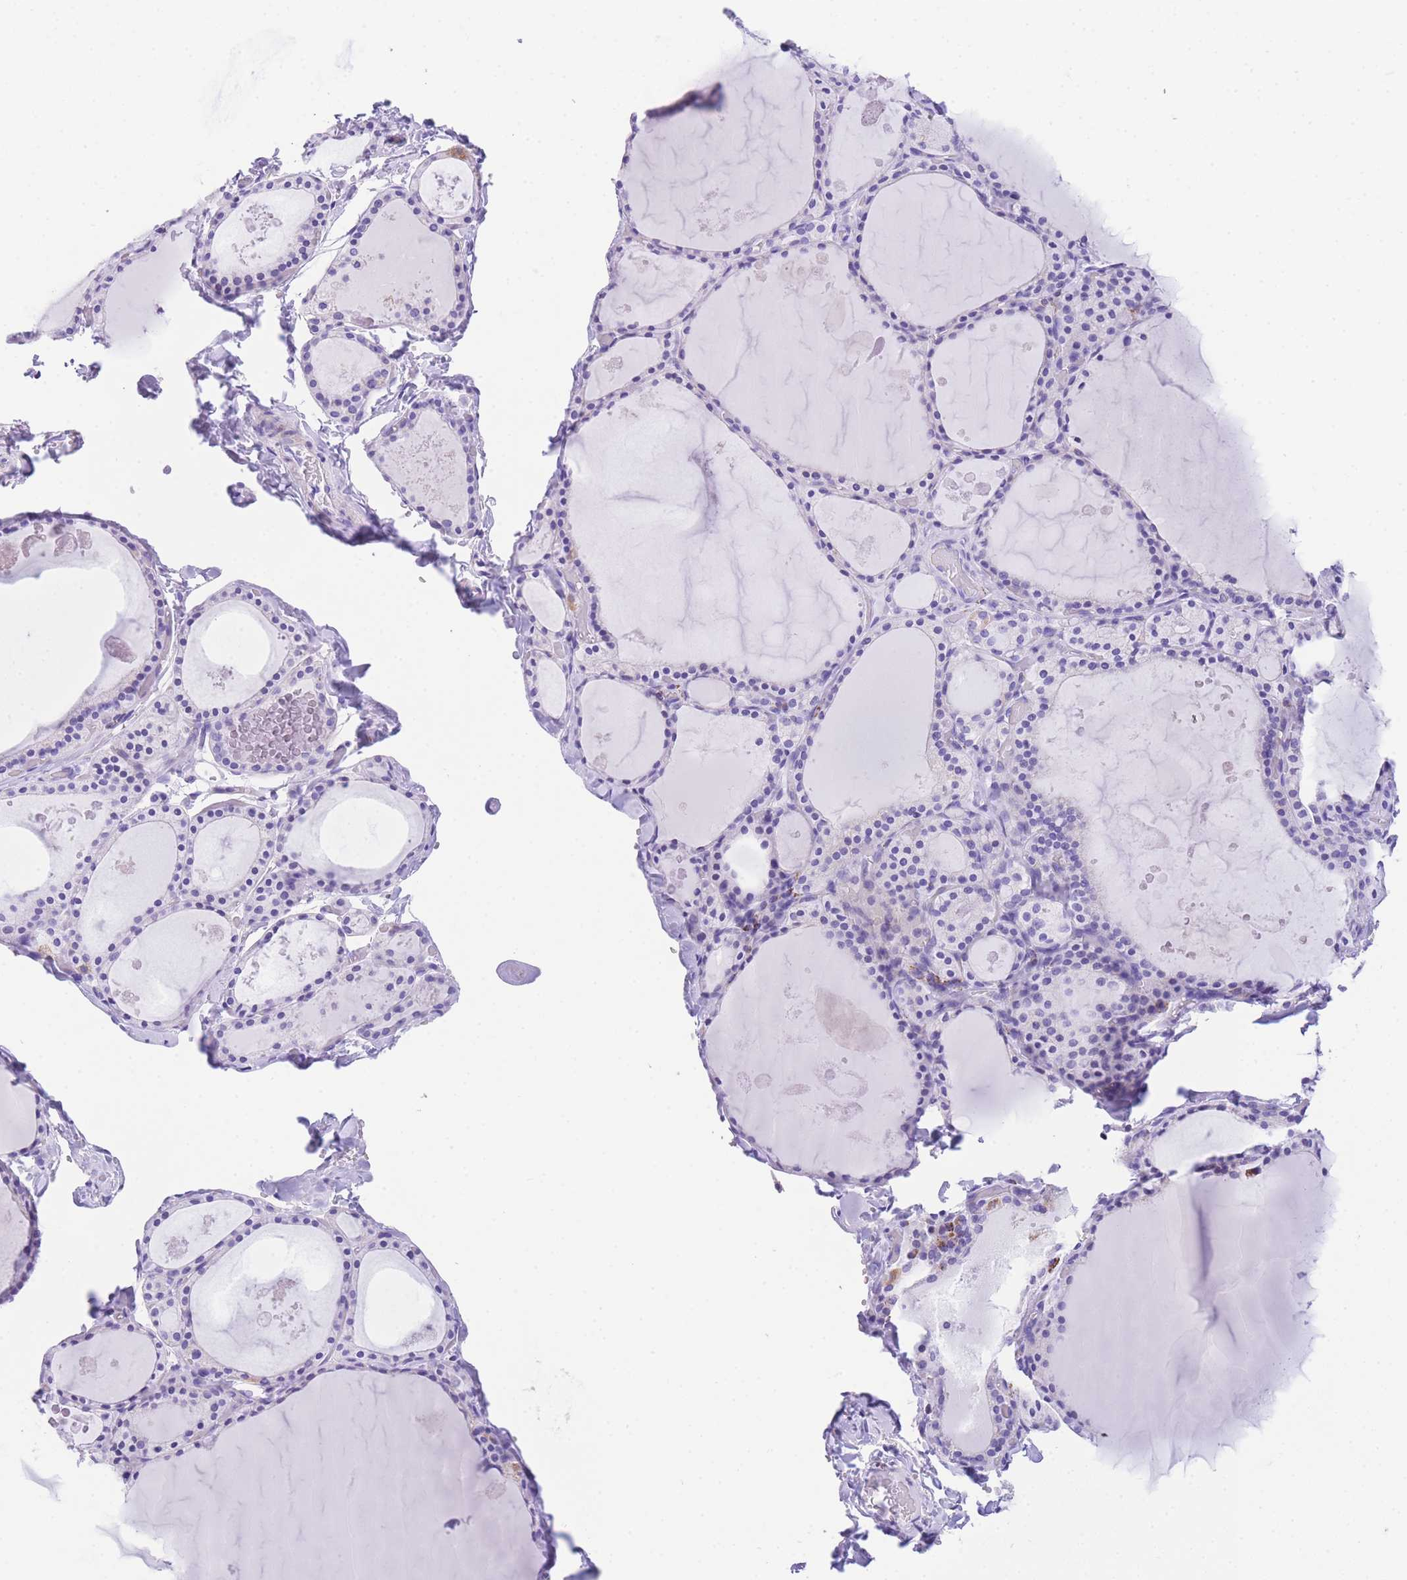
{"staining": {"intensity": "negative", "quantity": "none", "location": "none"}, "tissue": "thyroid gland", "cell_type": "Glandular cells", "image_type": "normal", "snomed": [{"axis": "morphology", "description": "Normal tissue, NOS"}, {"axis": "topography", "description": "Thyroid gland"}], "caption": "Immunohistochemical staining of normal thyroid gland displays no significant staining in glandular cells. The staining is performed using DAB brown chromogen with nuclei counter-stained in using hematoxylin.", "gene": "NKD2", "patient": {"sex": "male", "age": 56}}